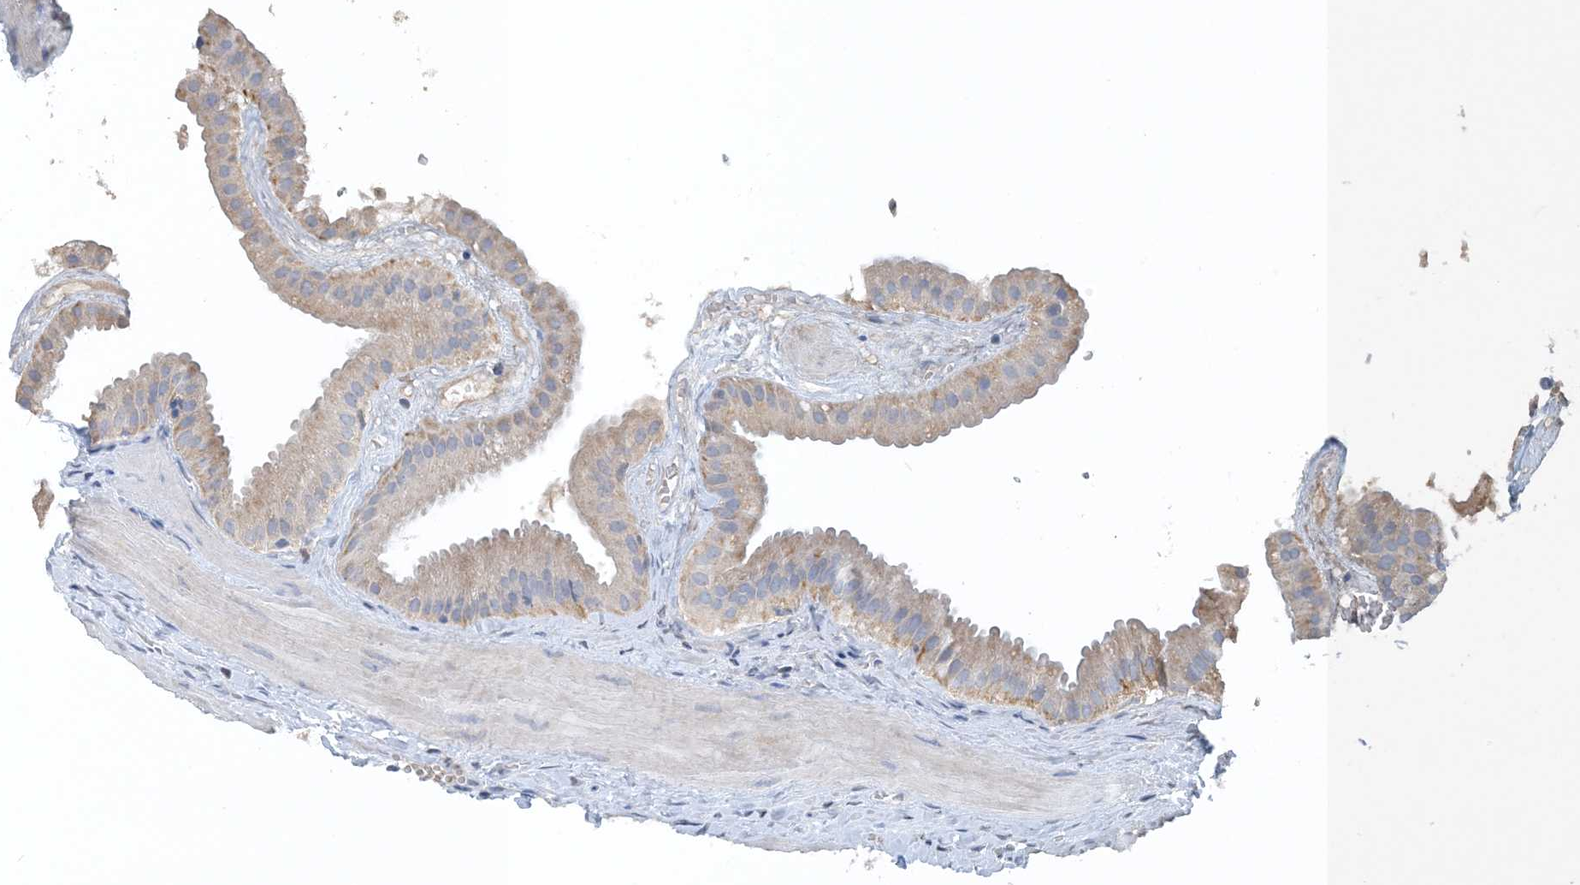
{"staining": {"intensity": "weak", "quantity": "25%-75%", "location": "cytoplasmic/membranous"}, "tissue": "gallbladder", "cell_type": "Glandular cells", "image_type": "normal", "snomed": [{"axis": "morphology", "description": "Normal tissue, NOS"}, {"axis": "topography", "description": "Gallbladder"}], "caption": "Immunohistochemistry (IHC) of benign human gallbladder demonstrates low levels of weak cytoplasmic/membranous expression in about 25%-75% of glandular cells.", "gene": "CTRL", "patient": {"sex": "male", "age": 55}}